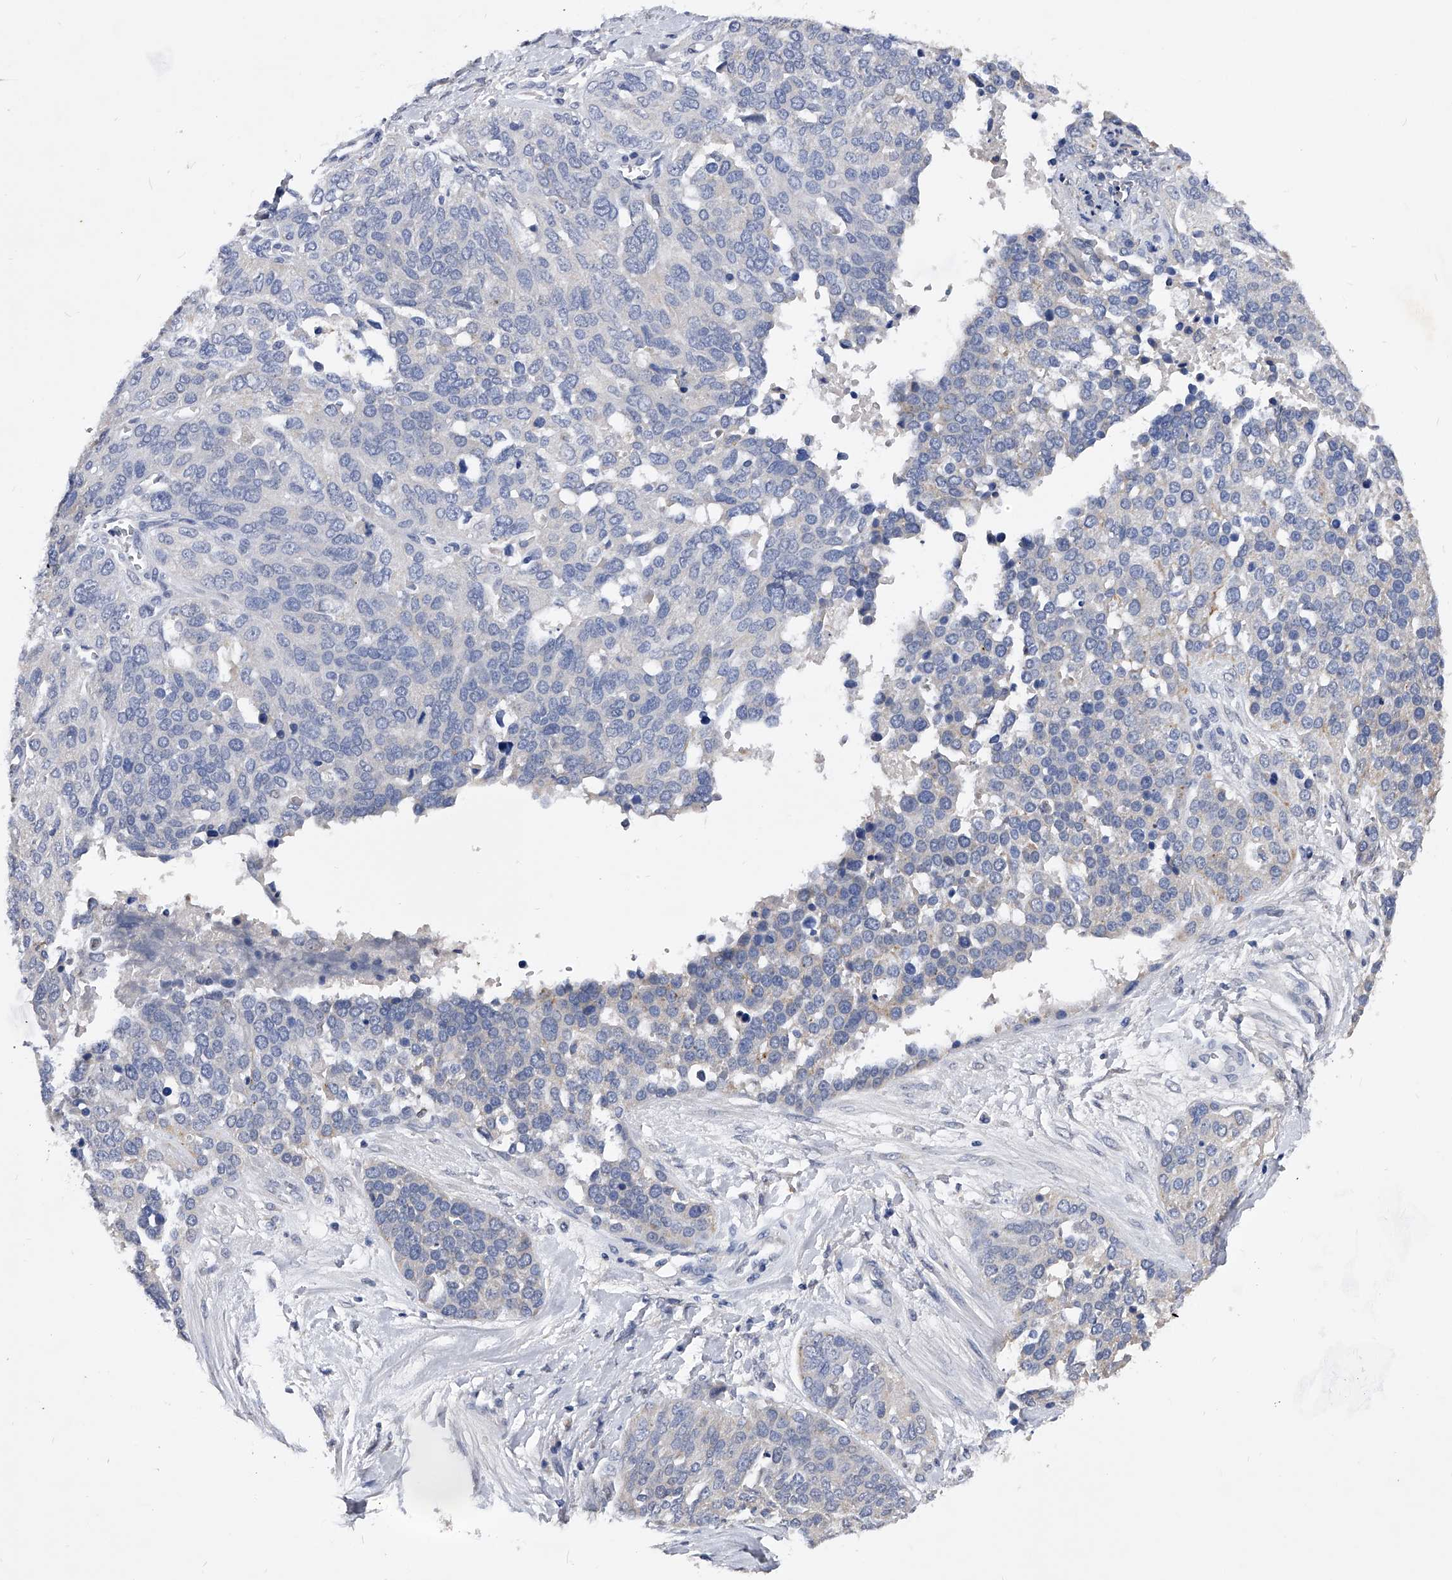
{"staining": {"intensity": "negative", "quantity": "none", "location": "none"}, "tissue": "ovarian cancer", "cell_type": "Tumor cells", "image_type": "cancer", "snomed": [{"axis": "morphology", "description": "Cystadenocarcinoma, serous, NOS"}, {"axis": "topography", "description": "Ovary"}], "caption": "Tumor cells are negative for brown protein staining in ovarian serous cystadenocarcinoma. (Stains: DAB (3,3'-diaminobenzidine) immunohistochemistry (IHC) with hematoxylin counter stain, Microscopy: brightfield microscopy at high magnification).", "gene": "ZNF529", "patient": {"sex": "female", "age": 44}}